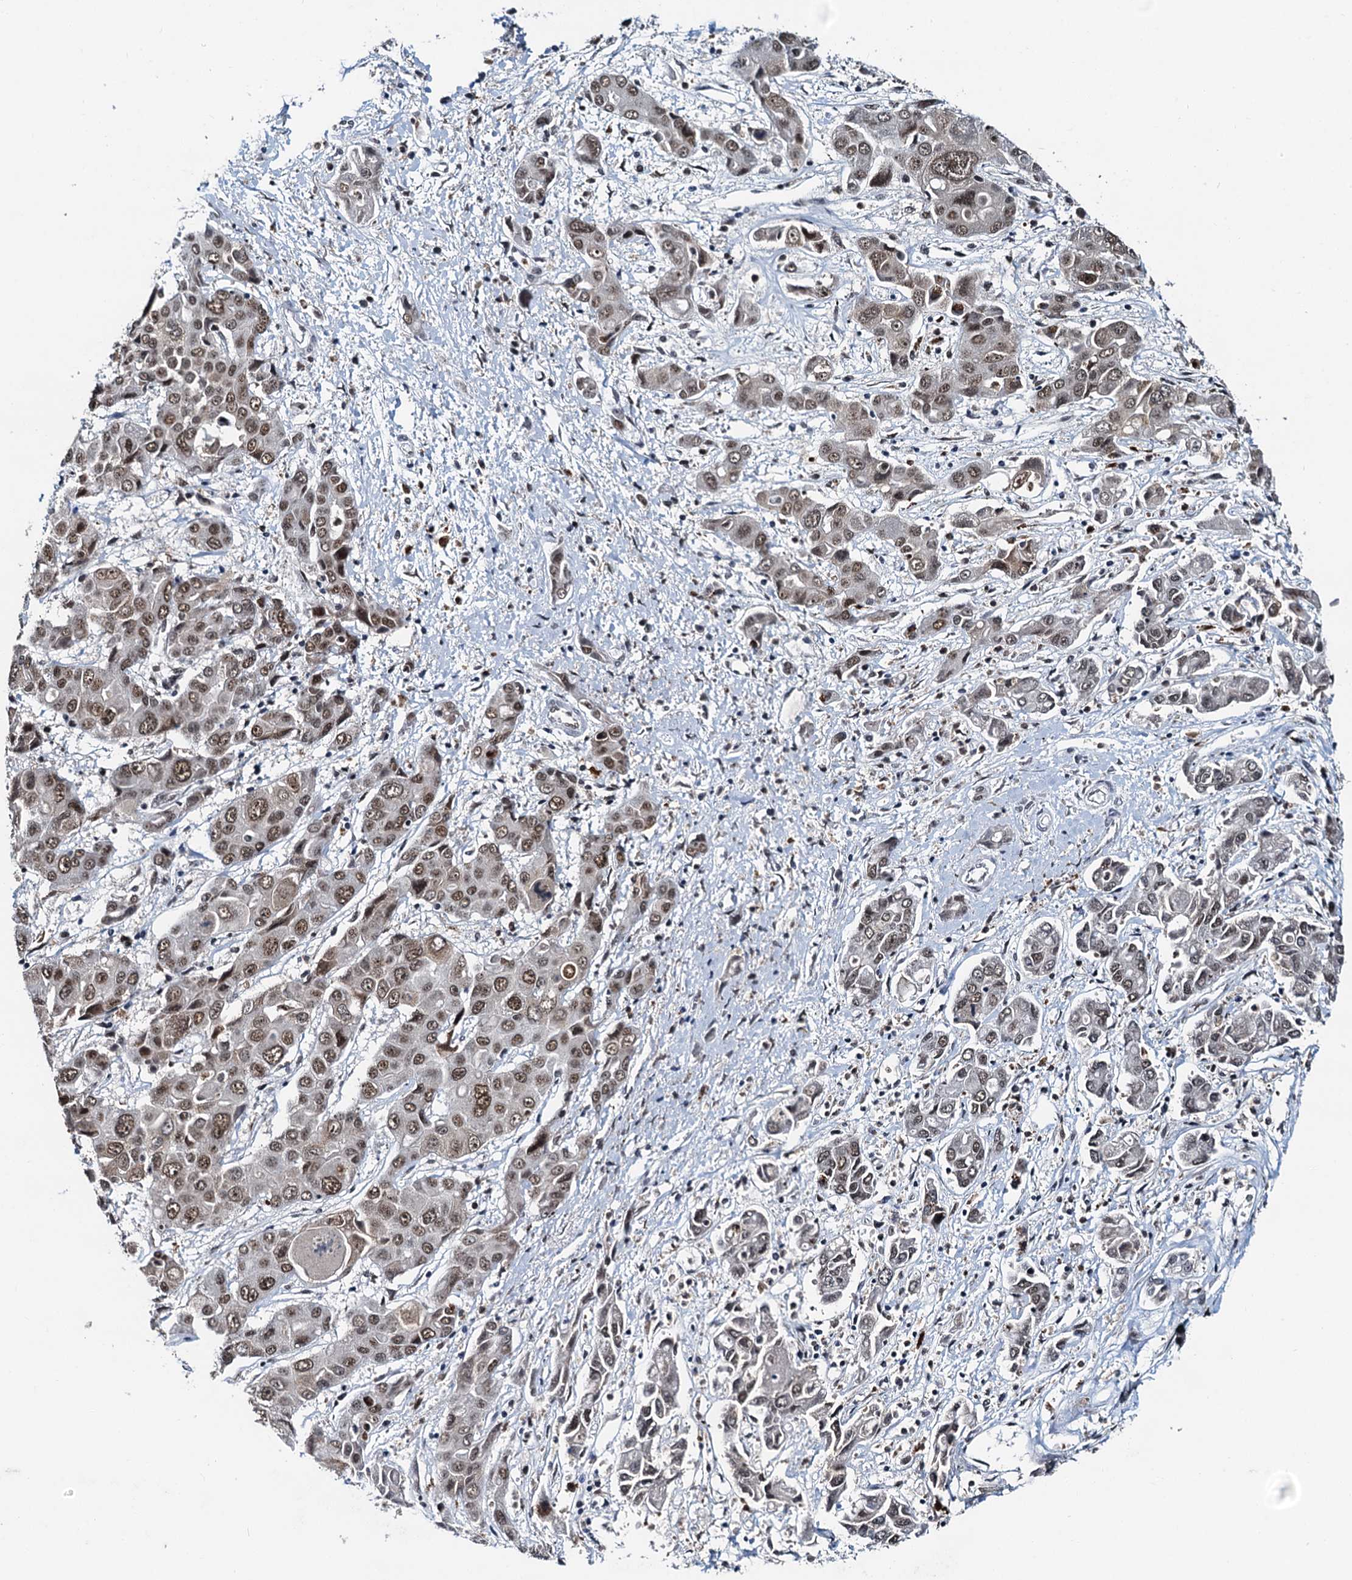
{"staining": {"intensity": "moderate", "quantity": ">75%", "location": "nuclear"}, "tissue": "liver cancer", "cell_type": "Tumor cells", "image_type": "cancer", "snomed": [{"axis": "morphology", "description": "Cholangiocarcinoma"}, {"axis": "topography", "description": "Liver"}], "caption": "Cholangiocarcinoma (liver) was stained to show a protein in brown. There is medium levels of moderate nuclear staining in about >75% of tumor cells.", "gene": "SNRPD1", "patient": {"sex": "male", "age": 67}}